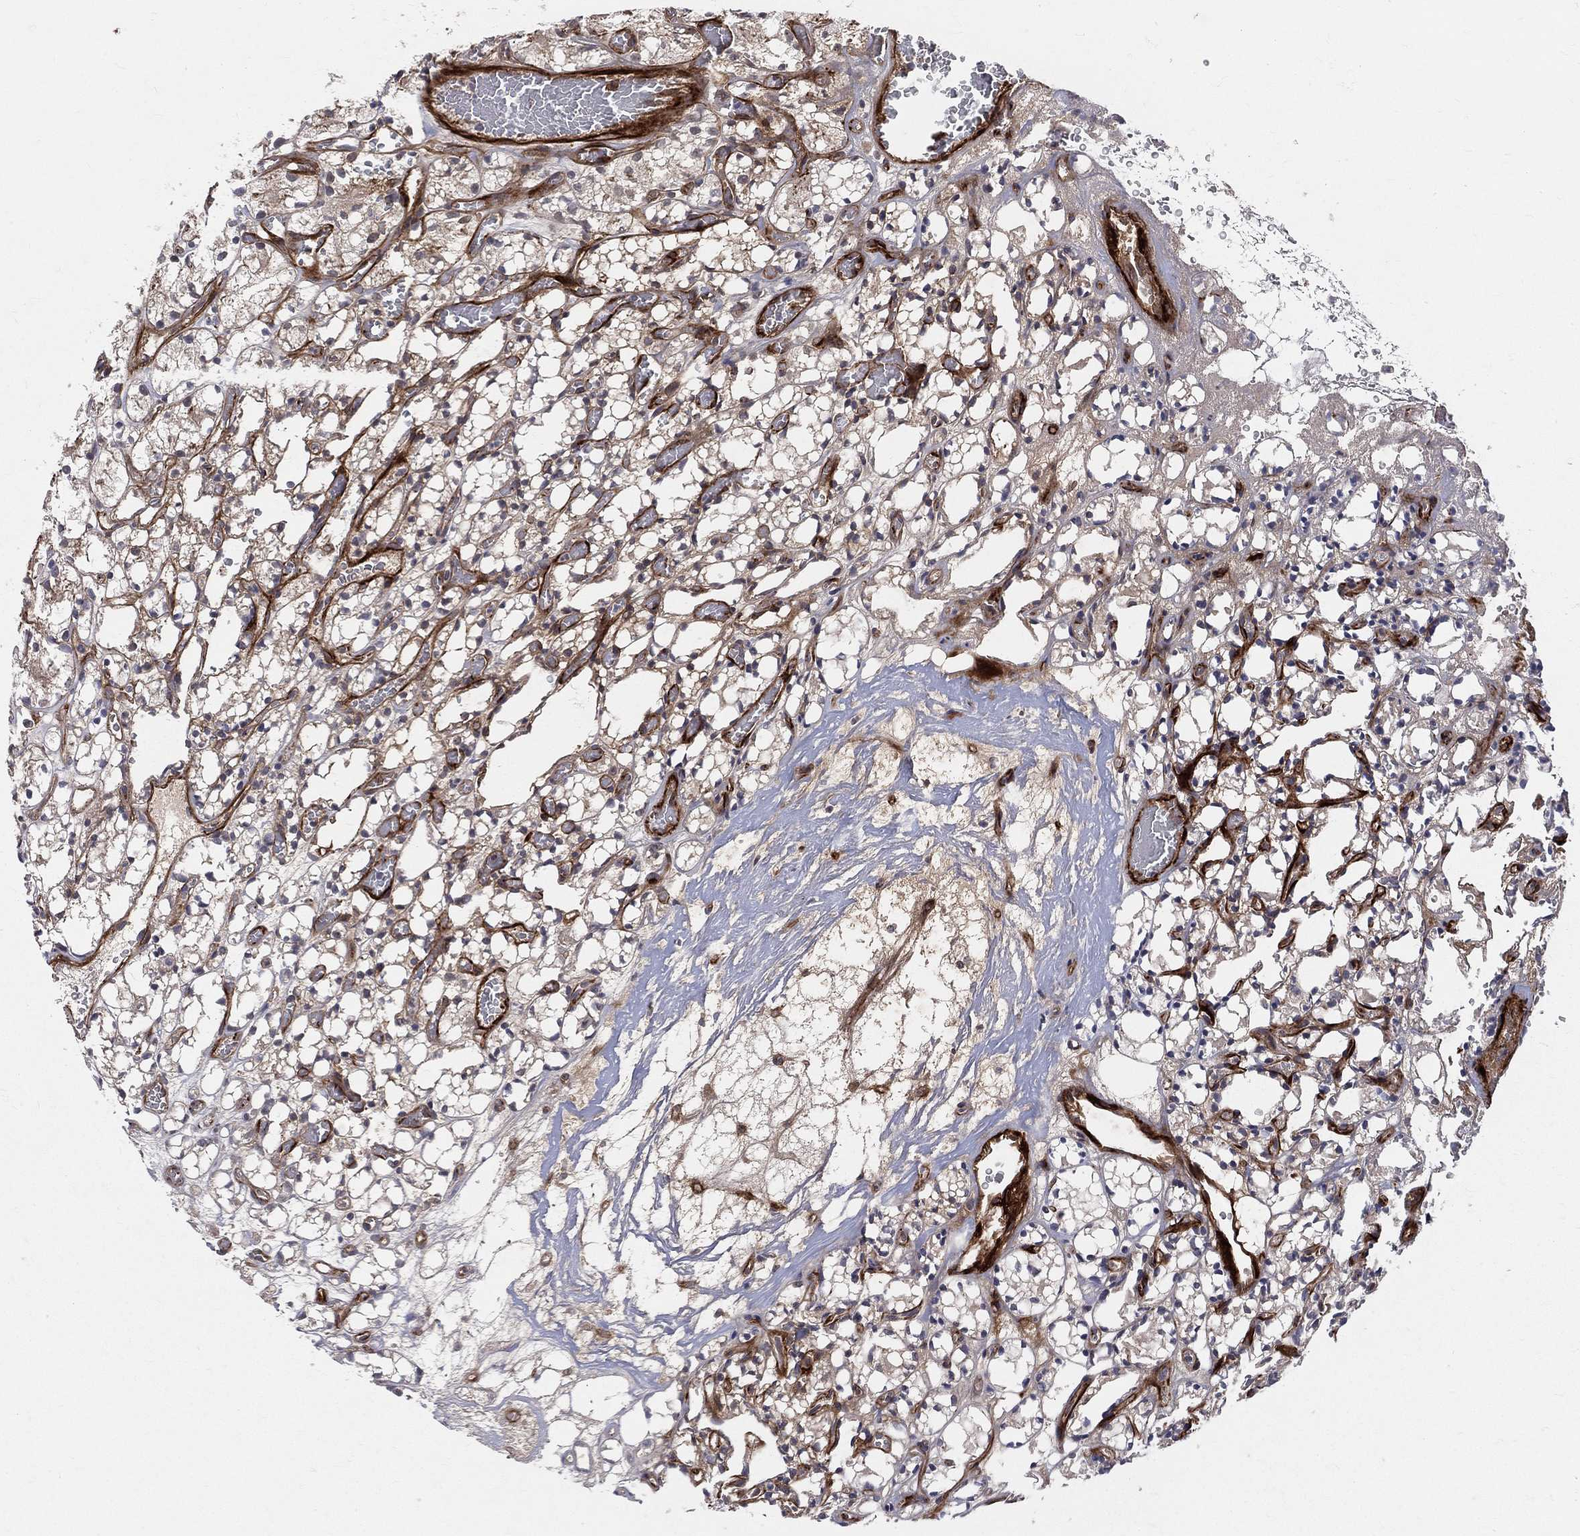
{"staining": {"intensity": "moderate", "quantity": ">75%", "location": "cytoplasmic/membranous"}, "tissue": "renal cancer", "cell_type": "Tumor cells", "image_type": "cancer", "snomed": [{"axis": "morphology", "description": "Adenocarcinoma, NOS"}, {"axis": "topography", "description": "Kidney"}], "caption": "Adenocarcinoma (renal) tissue shows moderate cytoplasmic/membranous staining in approximately >75% of tumor cells", "gene": "ENTPD1", "patient": {"sex": "female", "age": 69}}